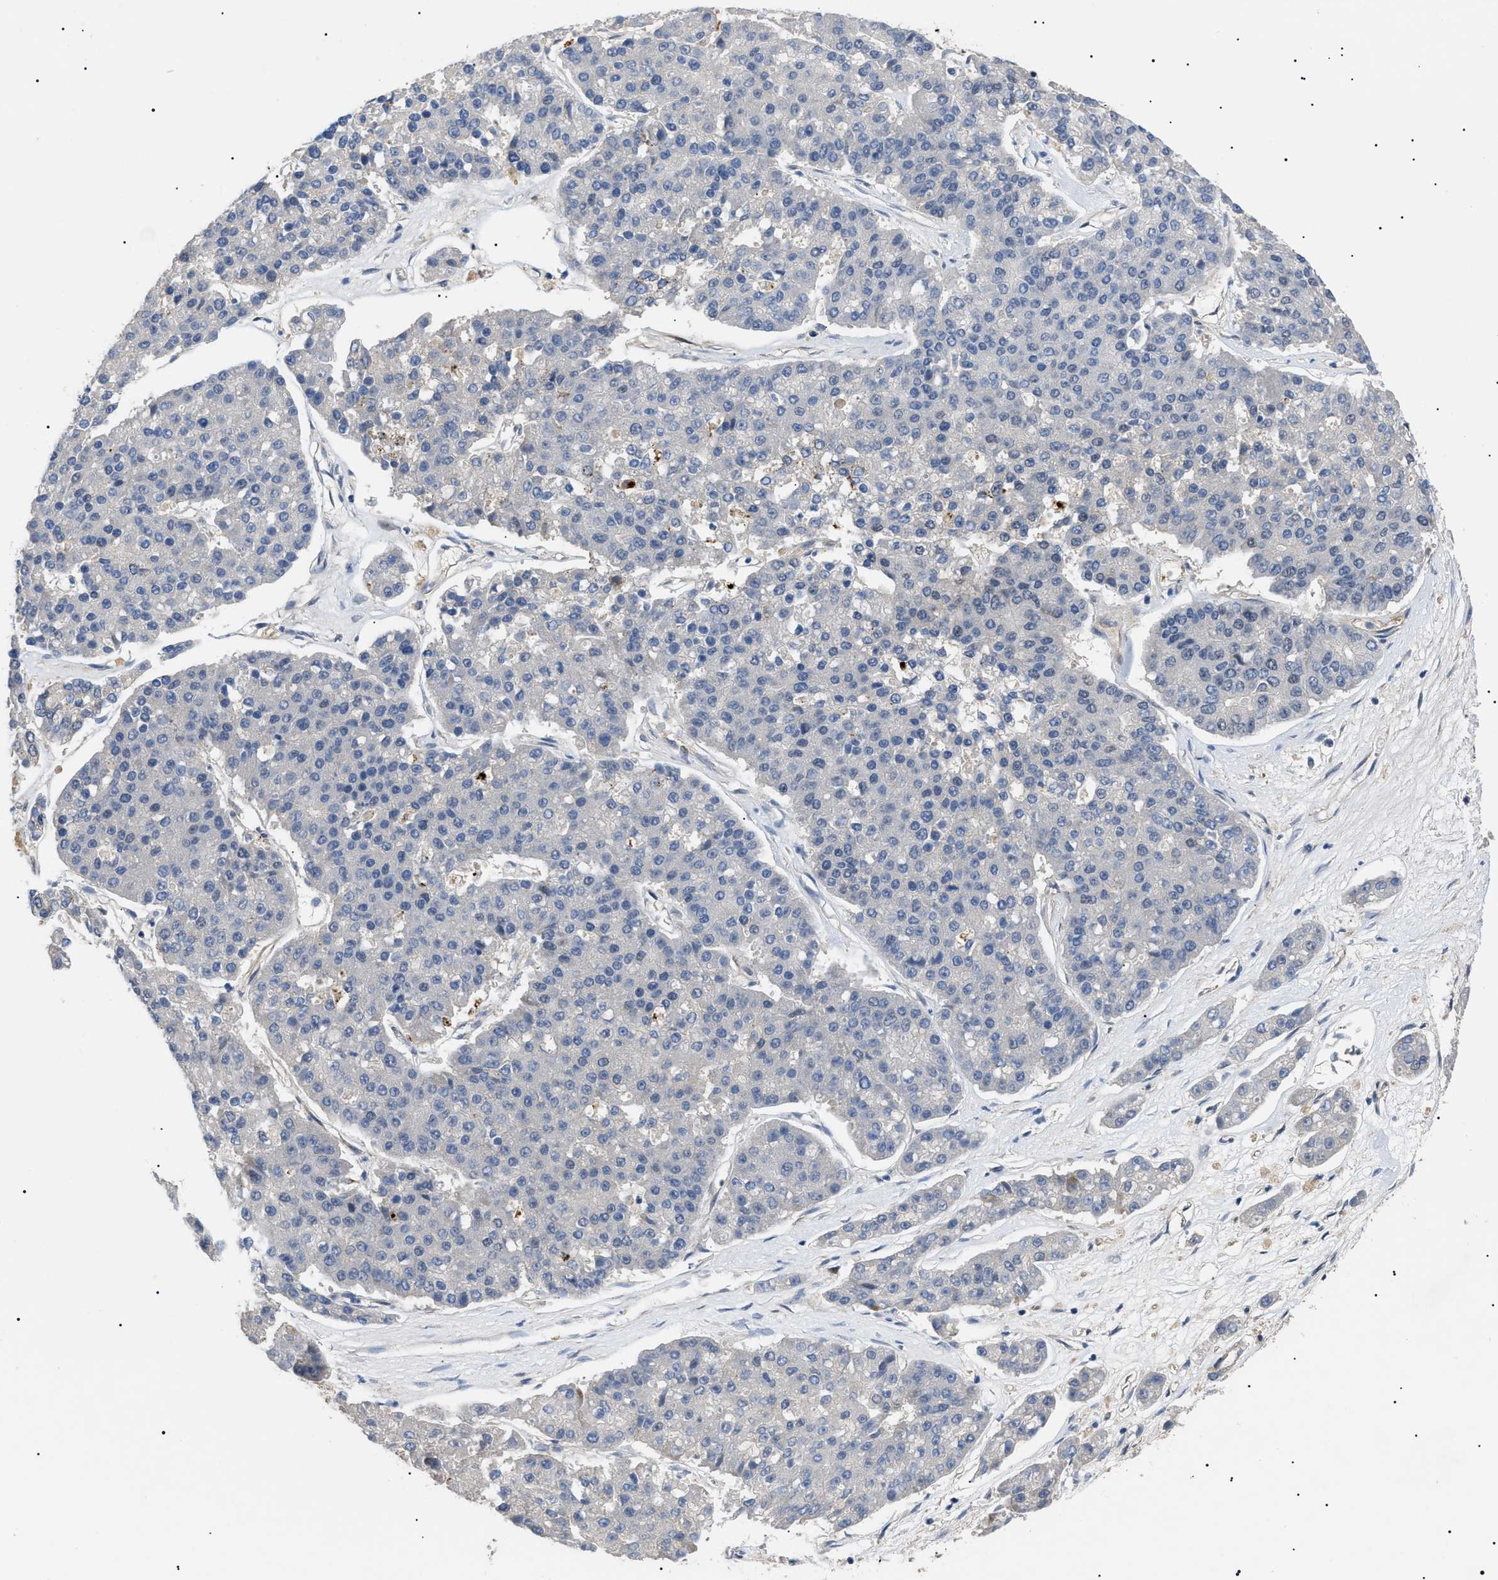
{"staining": {"intensity": "negative", "quantity": "none", "location": "none"}, "tissue": "pancreatic cancer", "cell_type": "Tumor cells", "image_type": "cancer", "snomed": [{"axis": "morphology", "description": "Adenocarcinoma, NOS"}, {"axis": "topography", "description": "Pancreas"}], "caption": "Immunohistochemistry histopathology image of neoplastic tissue: pancreatic adenocarcinoma stained with DAB (3,3'-diaminobenzidine) reveals no significant protein positivity in tumor cells. (DAB IHC with hematoxylin counter stain).", "gene": "CRCP", "patient": {"sex": "male", "age": 50}}